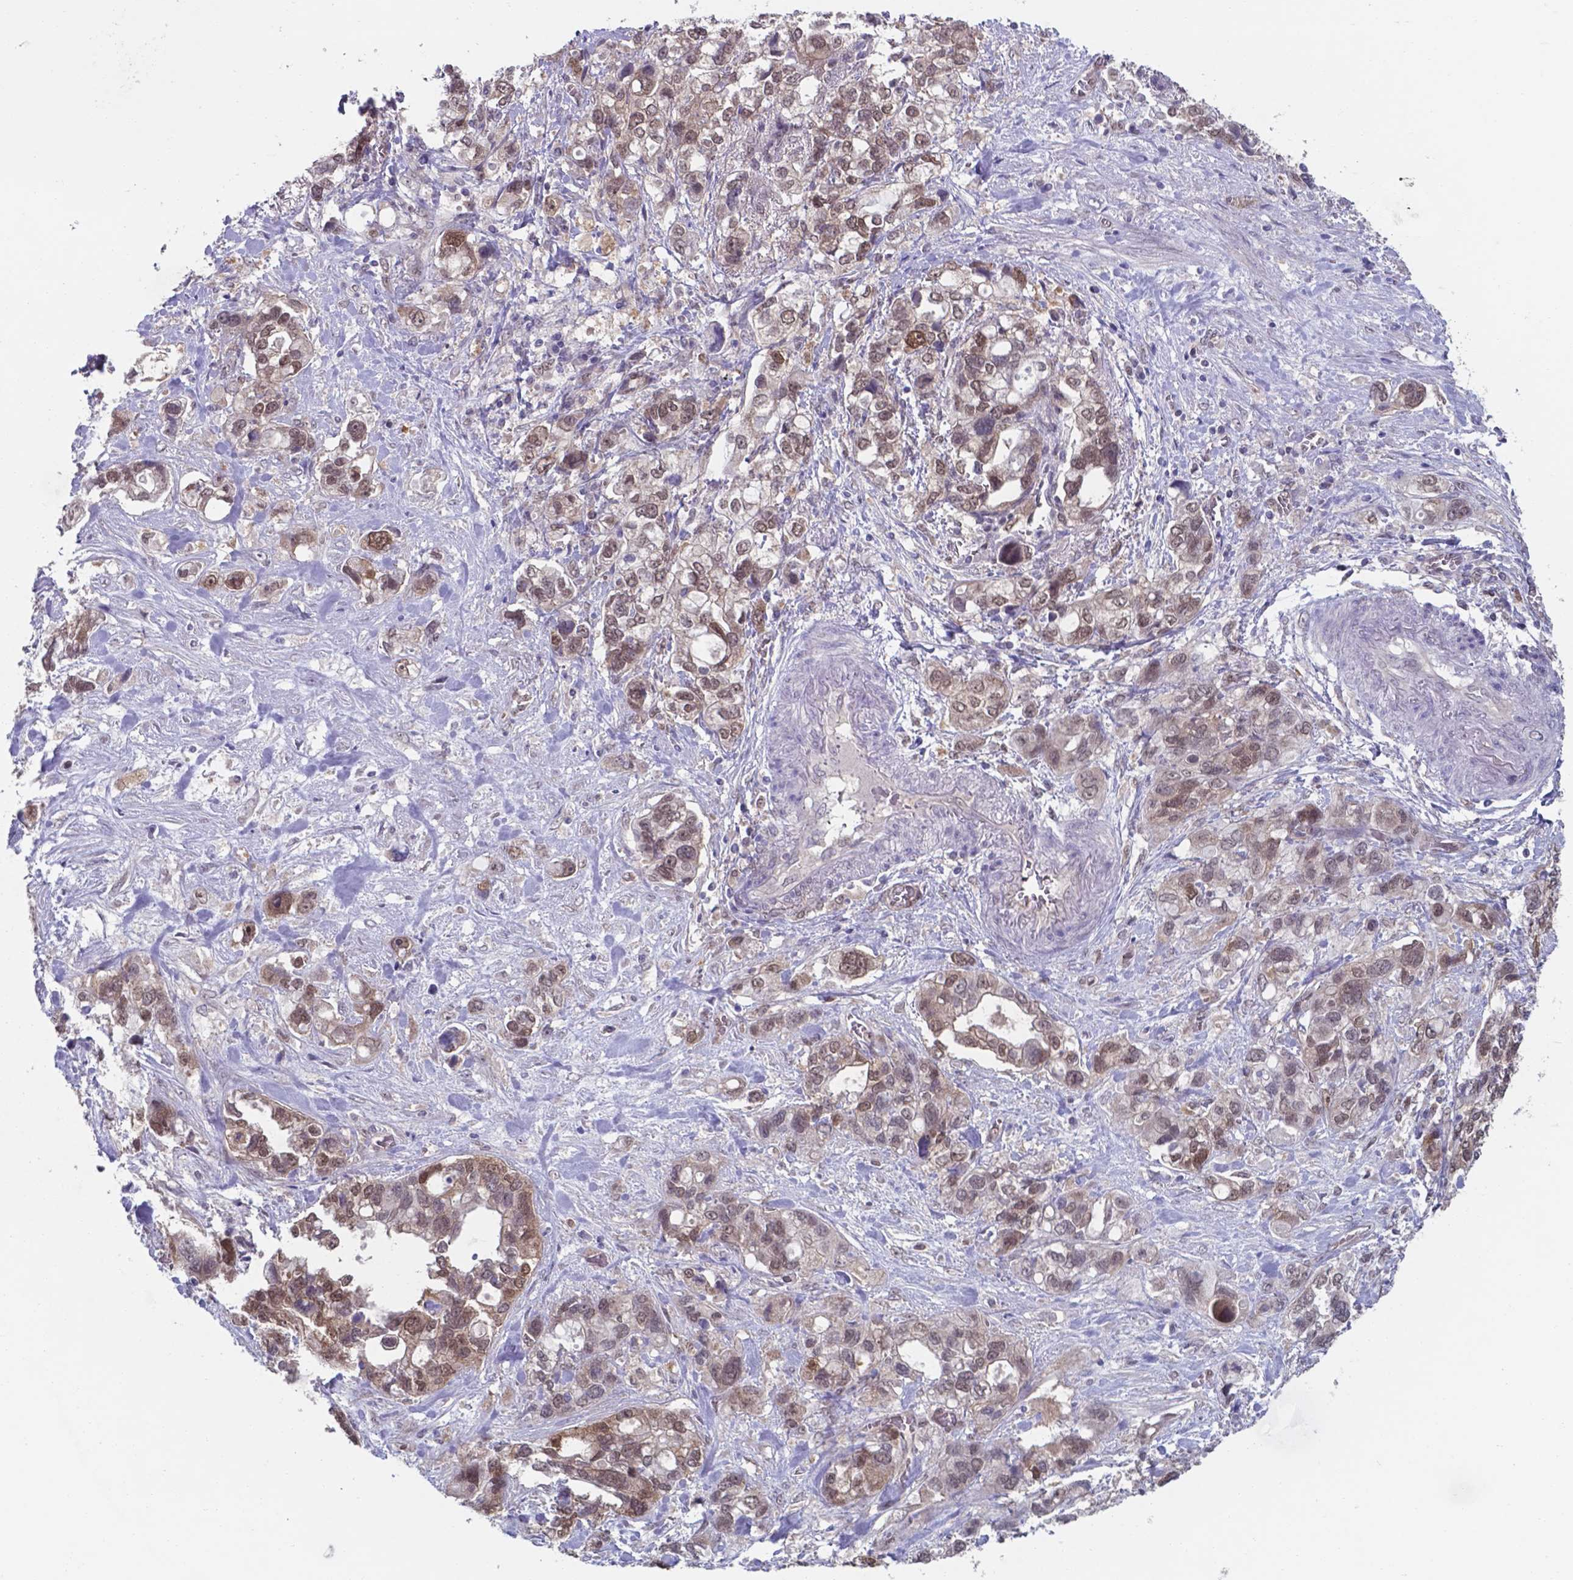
{"staining": {"intensity": "moderate", "quantity": ">75%", "location": "nuclear"}, "tissue": "stomach cancer", "cell_type": "Tumor cells", "image_type": "cancer", "snomed": [{"axis": "morphology", "description": "Adenocarcinoma, NOS"}, {"axis": "topography", "description": "Stomach, upper"}], "caption": "An image of human adenocarcinoma (stomach) stained for a protein exhibits moderate nuclear brown staining in tumor cells. Using DAB (3,3'-diaminobenzidine) (brown) and hematoxylin (blue) stains, captured at high magnification using brightfield microscopy.", "gene": "UBE2E2", "patient": {"sex": "female", "age": 81}}